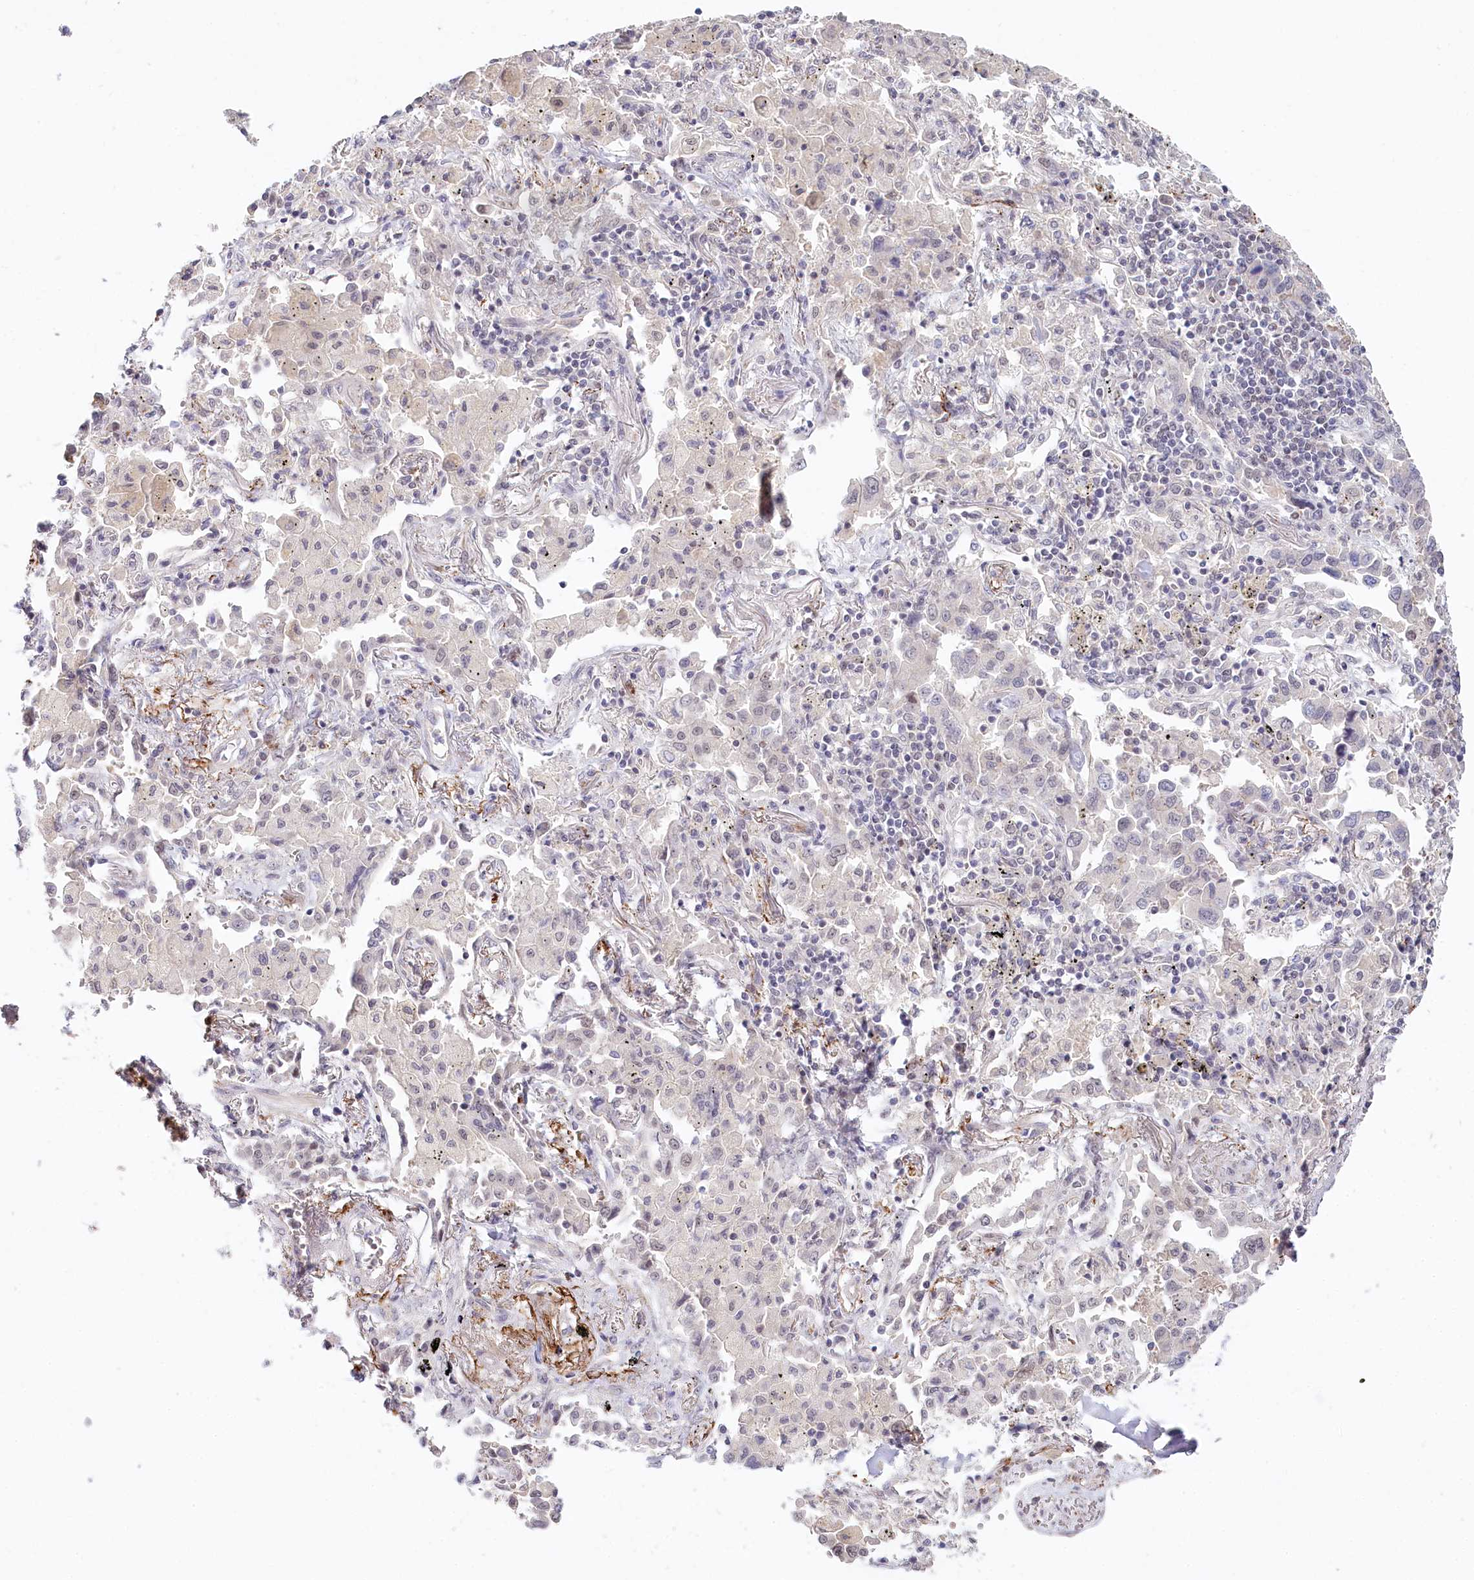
{"staining": {"intensity": "negative", "quantity": "none", "location": "none"}, "tissue": "lung cancer", "cell_type": "Tumor cells", "image_type": "cancer", "snomed": [{"axis": "morphology", "description": "Adenocarcinoma, NOS"}, {"axis": "topography", "description": "Lung"}], "caption": "The image demonstrates no significant expression in tumor cells of lung cancer. Brightfield microscopy of immunohistochemistry (IHC) stained with DAB (brown) and hematoxylin (blue), captured at high magnification.", "gene": "AMTN", "patient": {"sex": "male", "age": 67}}